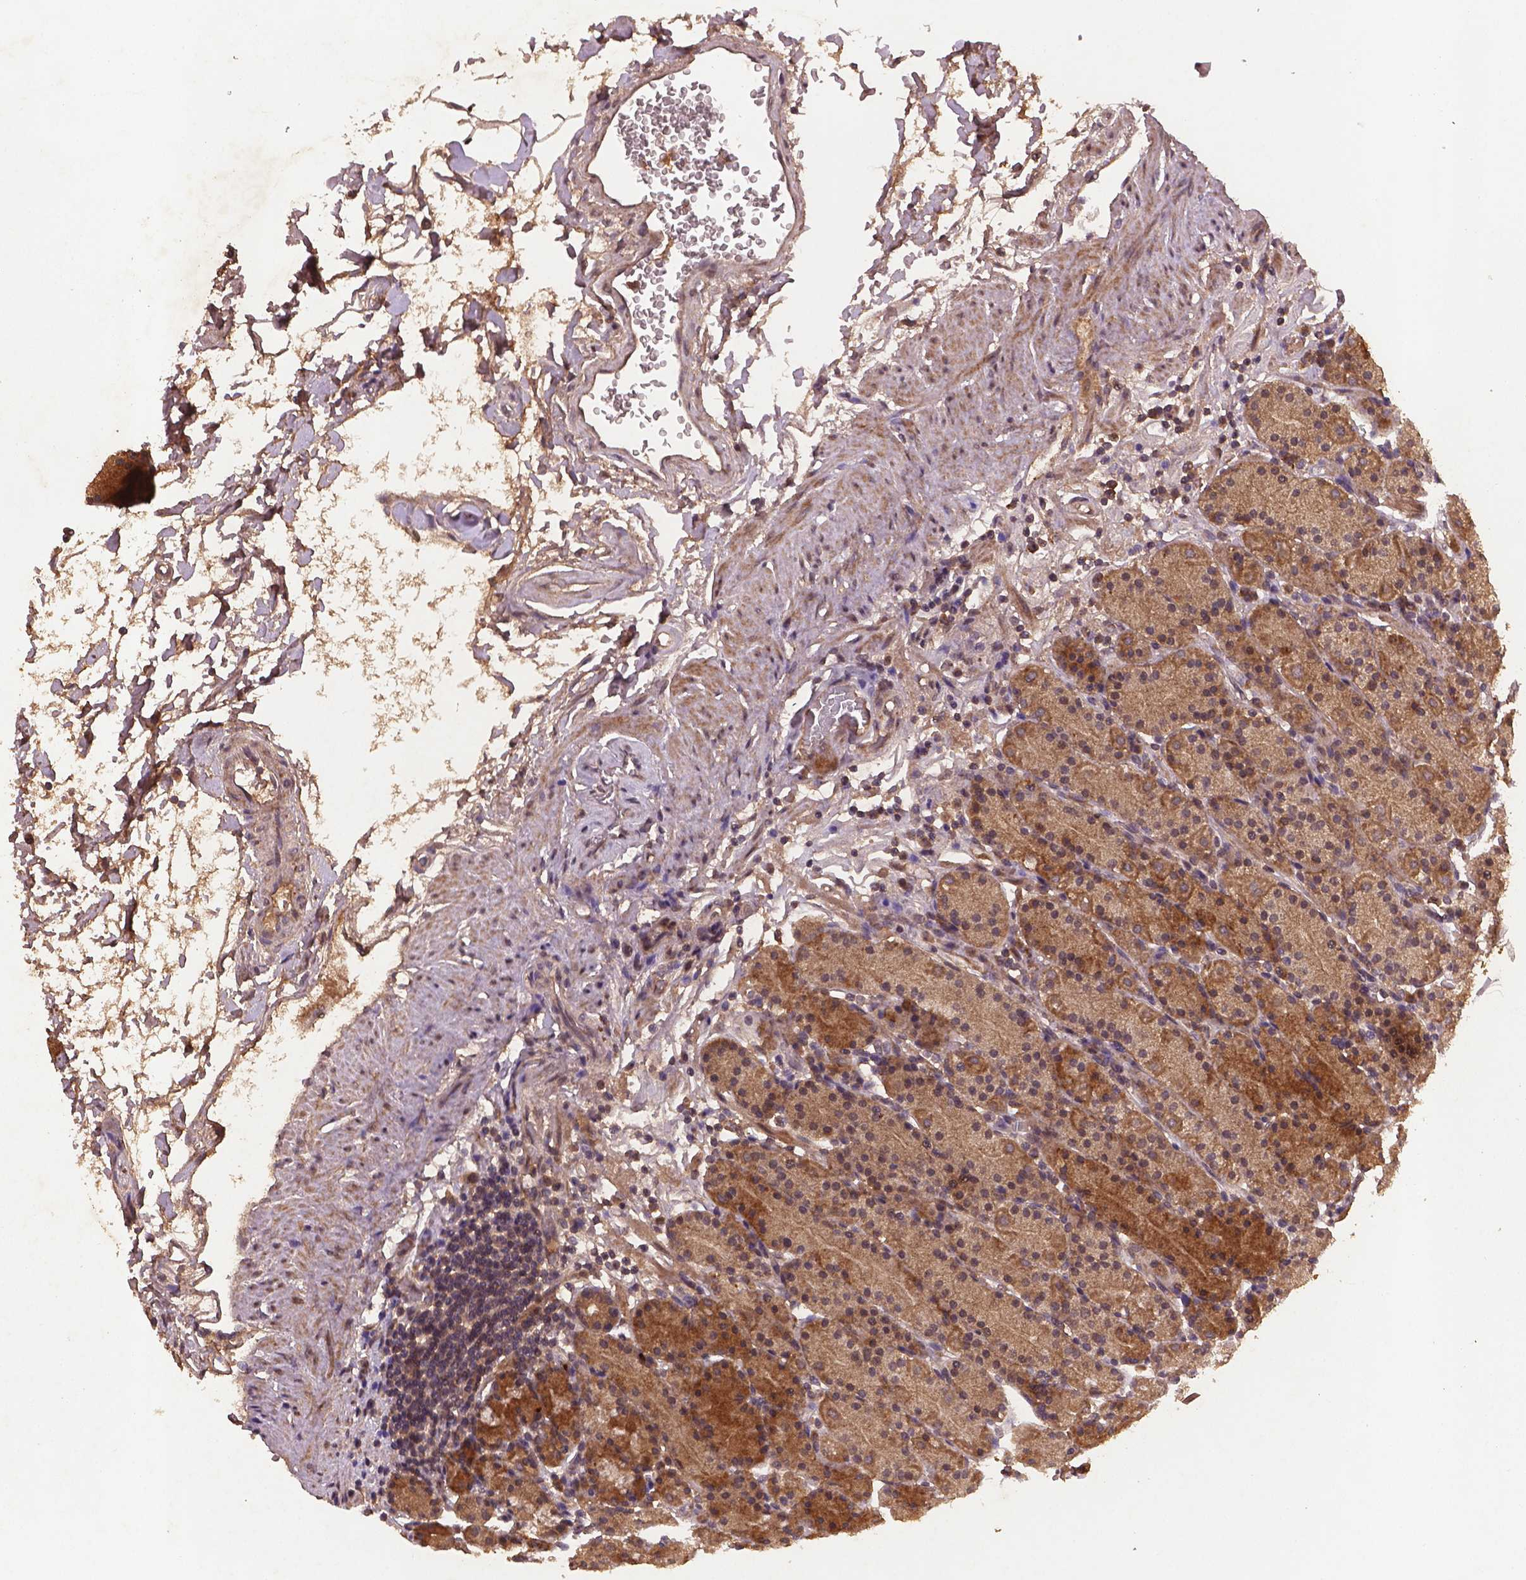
{"staining": {"intensity": "moderate", "quantity": ">75%", "location": "cytoplasmic/membranous,nuclear"}, "tissue": "stomach", "cell_type": "Glandular cells", "image_type": "normal", "snomed": [{"axis": "morphology", "description": "Normal tissue, NOS"}, {"axis": "topography", "description": "Stomach, upper"}, {"axis": "topography", "description": "Stomach"}], "caption": "A high-resolution image shows immunohistochemistry (IHC) staining of unremarkable stomach, which reveals moderate cytoplasmic/membranous,nuclear positivity in approximately >75% of glandular cells.", "gene": "NIPAL2", "patient": {"sex": "male", "age": 62}}